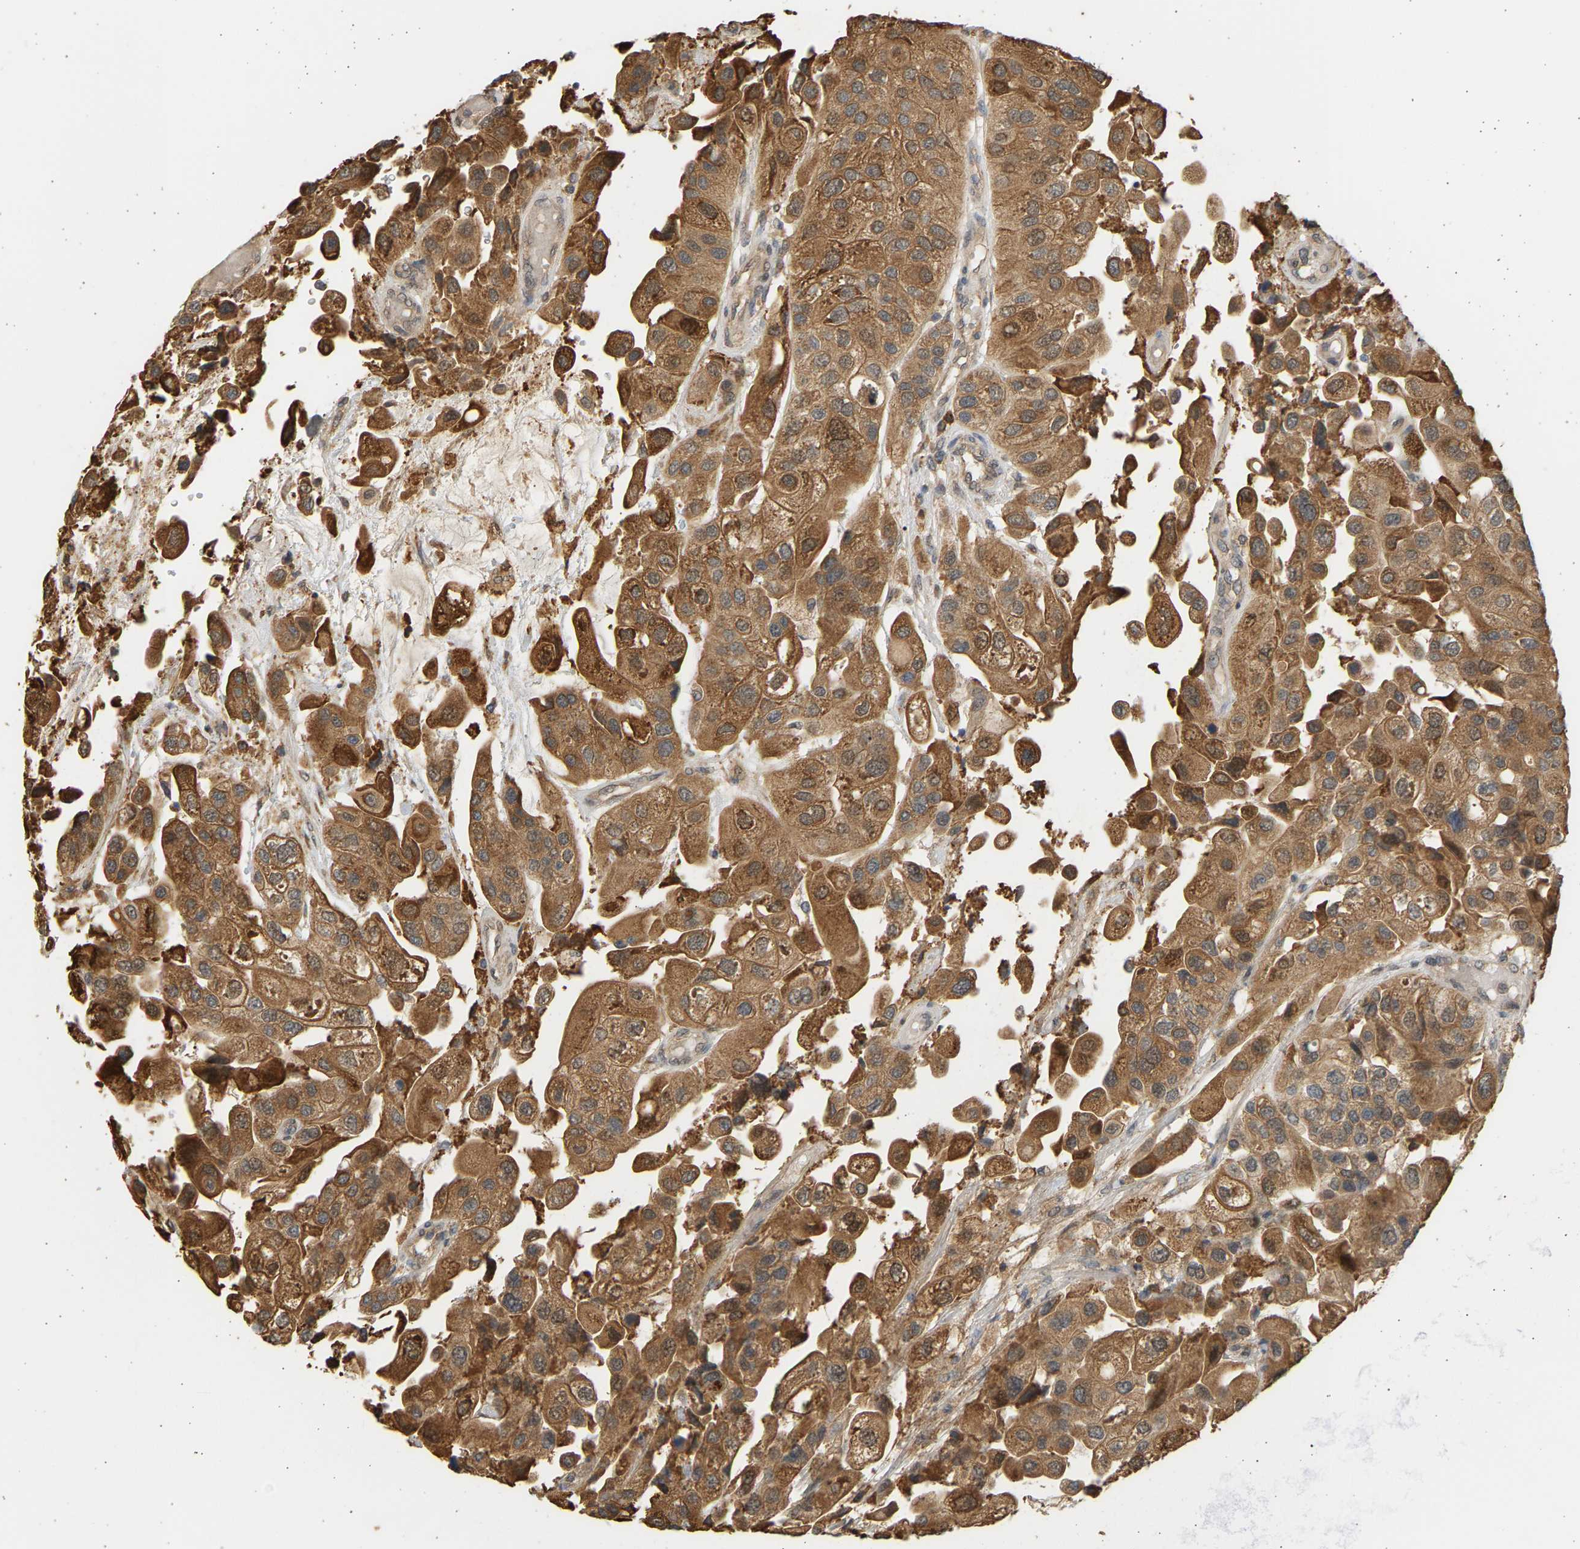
{"staining": {"intensity": "moderate", "quantity": ">75%", "location": "cytoplasmic/membranous,nuclear"}, "tissue": "urothelial cancer", "cell_type": "Tumor cells", "image_type": "cancer", "snomed": [{"axis": "morphology", "description": "Urothelial carcinoma, High grade"}, {"axis": "topography", "description": "Urinary bladder"}], "caption": "Immunohistochemical staining of human urothelial cancer shows moderate cytoplasmic/membranous and nuclear protein staining in about >75% of tumor cells.", "gene": "B4GALT6", "patient": {"sex": "female", "age": 64}}